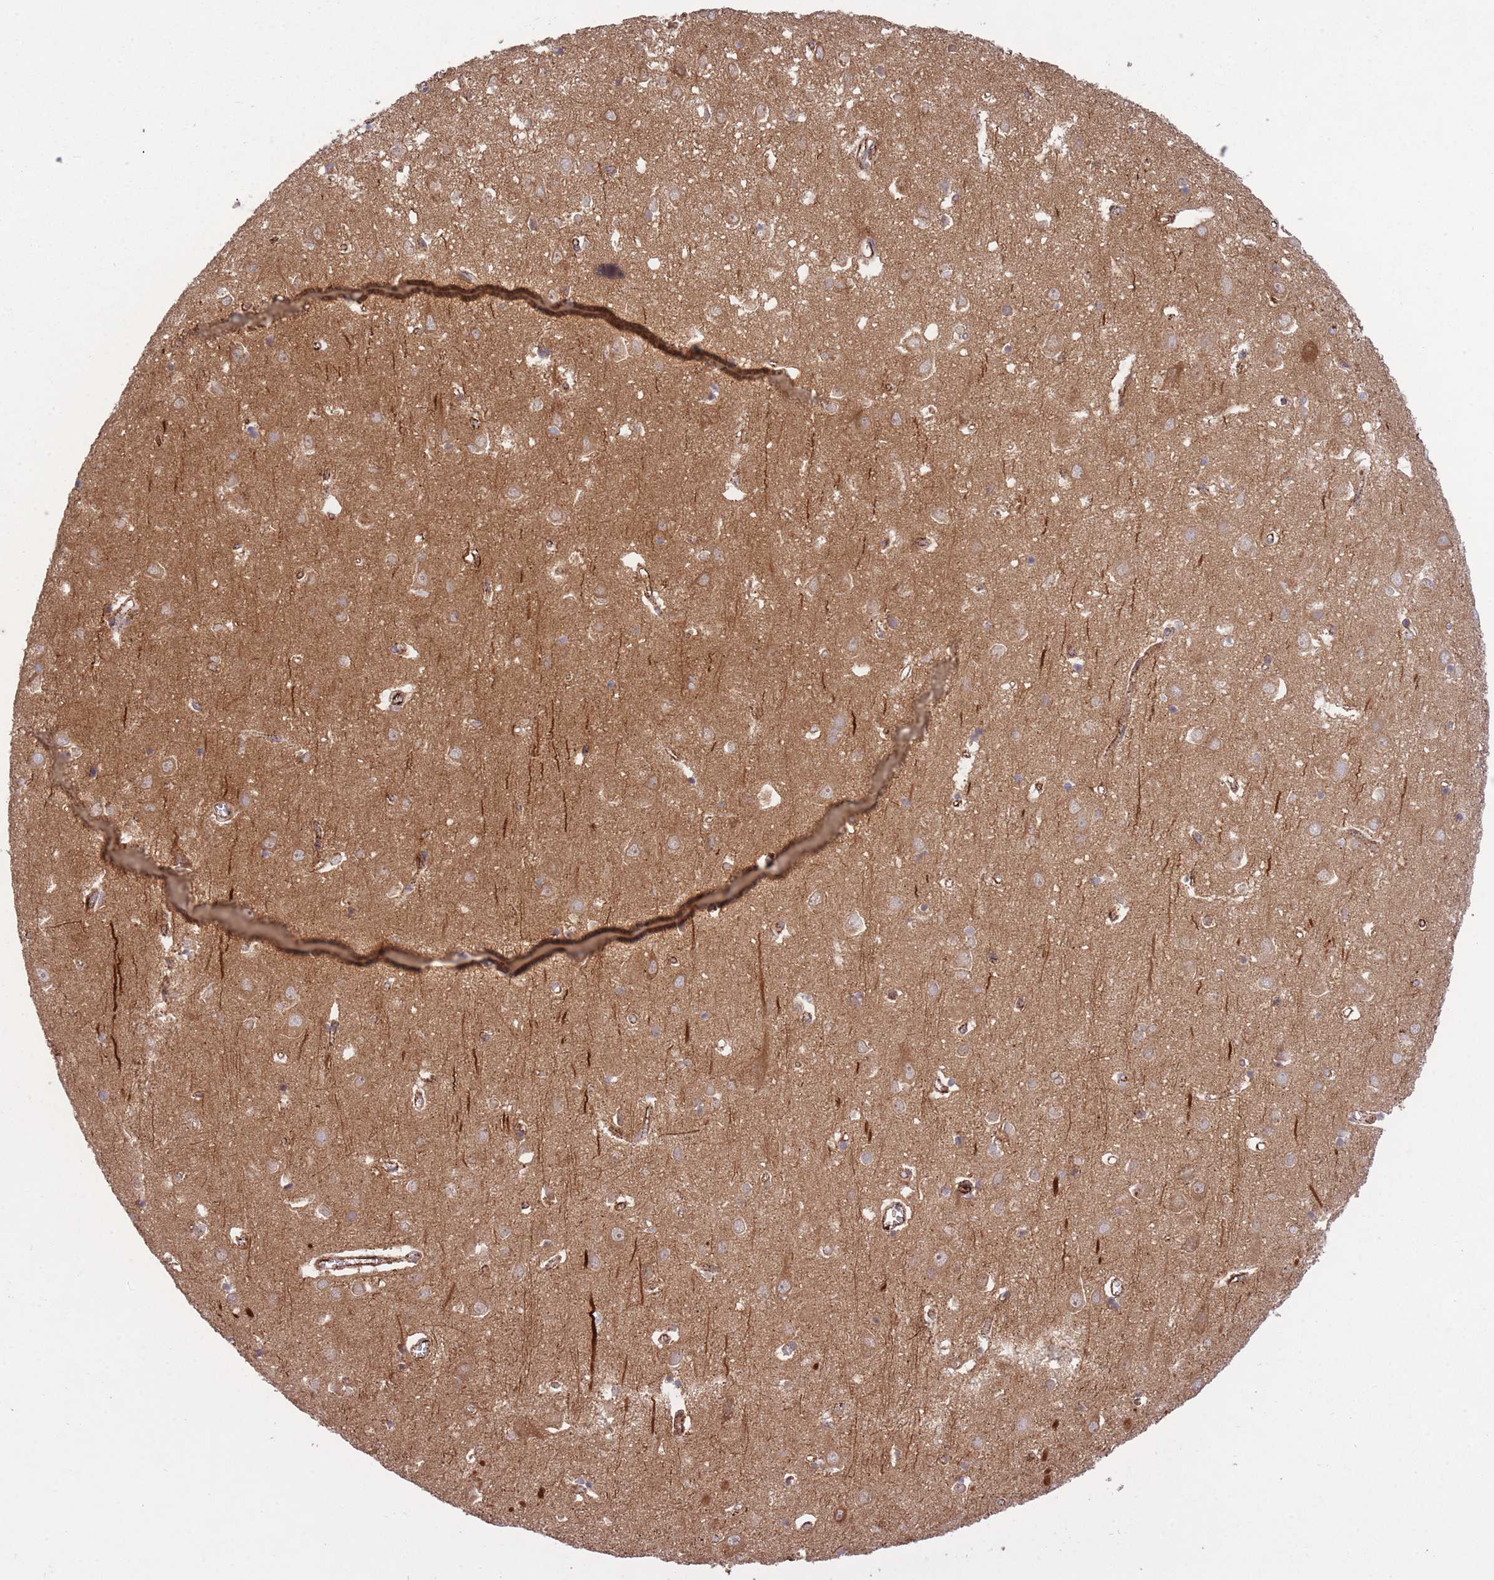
{"staining": {"intensity": "moderate", "quantity": ">75%", "location": "cytoplasmic/membranous"}, "tissue": "cerebral cortex", "cell_type": "Endothelial cells", "image_type": "normal", "snomed": [{"axis": "morphology", "description": "Normal tissue, NOS"}, {"axis": "topography", "description": "Cerebral cortex"}], "caption": "A photomicrograph of cerebral cortex stained for a protein exhibits moderate cytoplasmic/membranous brown staining in endothelial cells.", "gene": "CISH", "patient": {"sex": "male", "age": 70}}